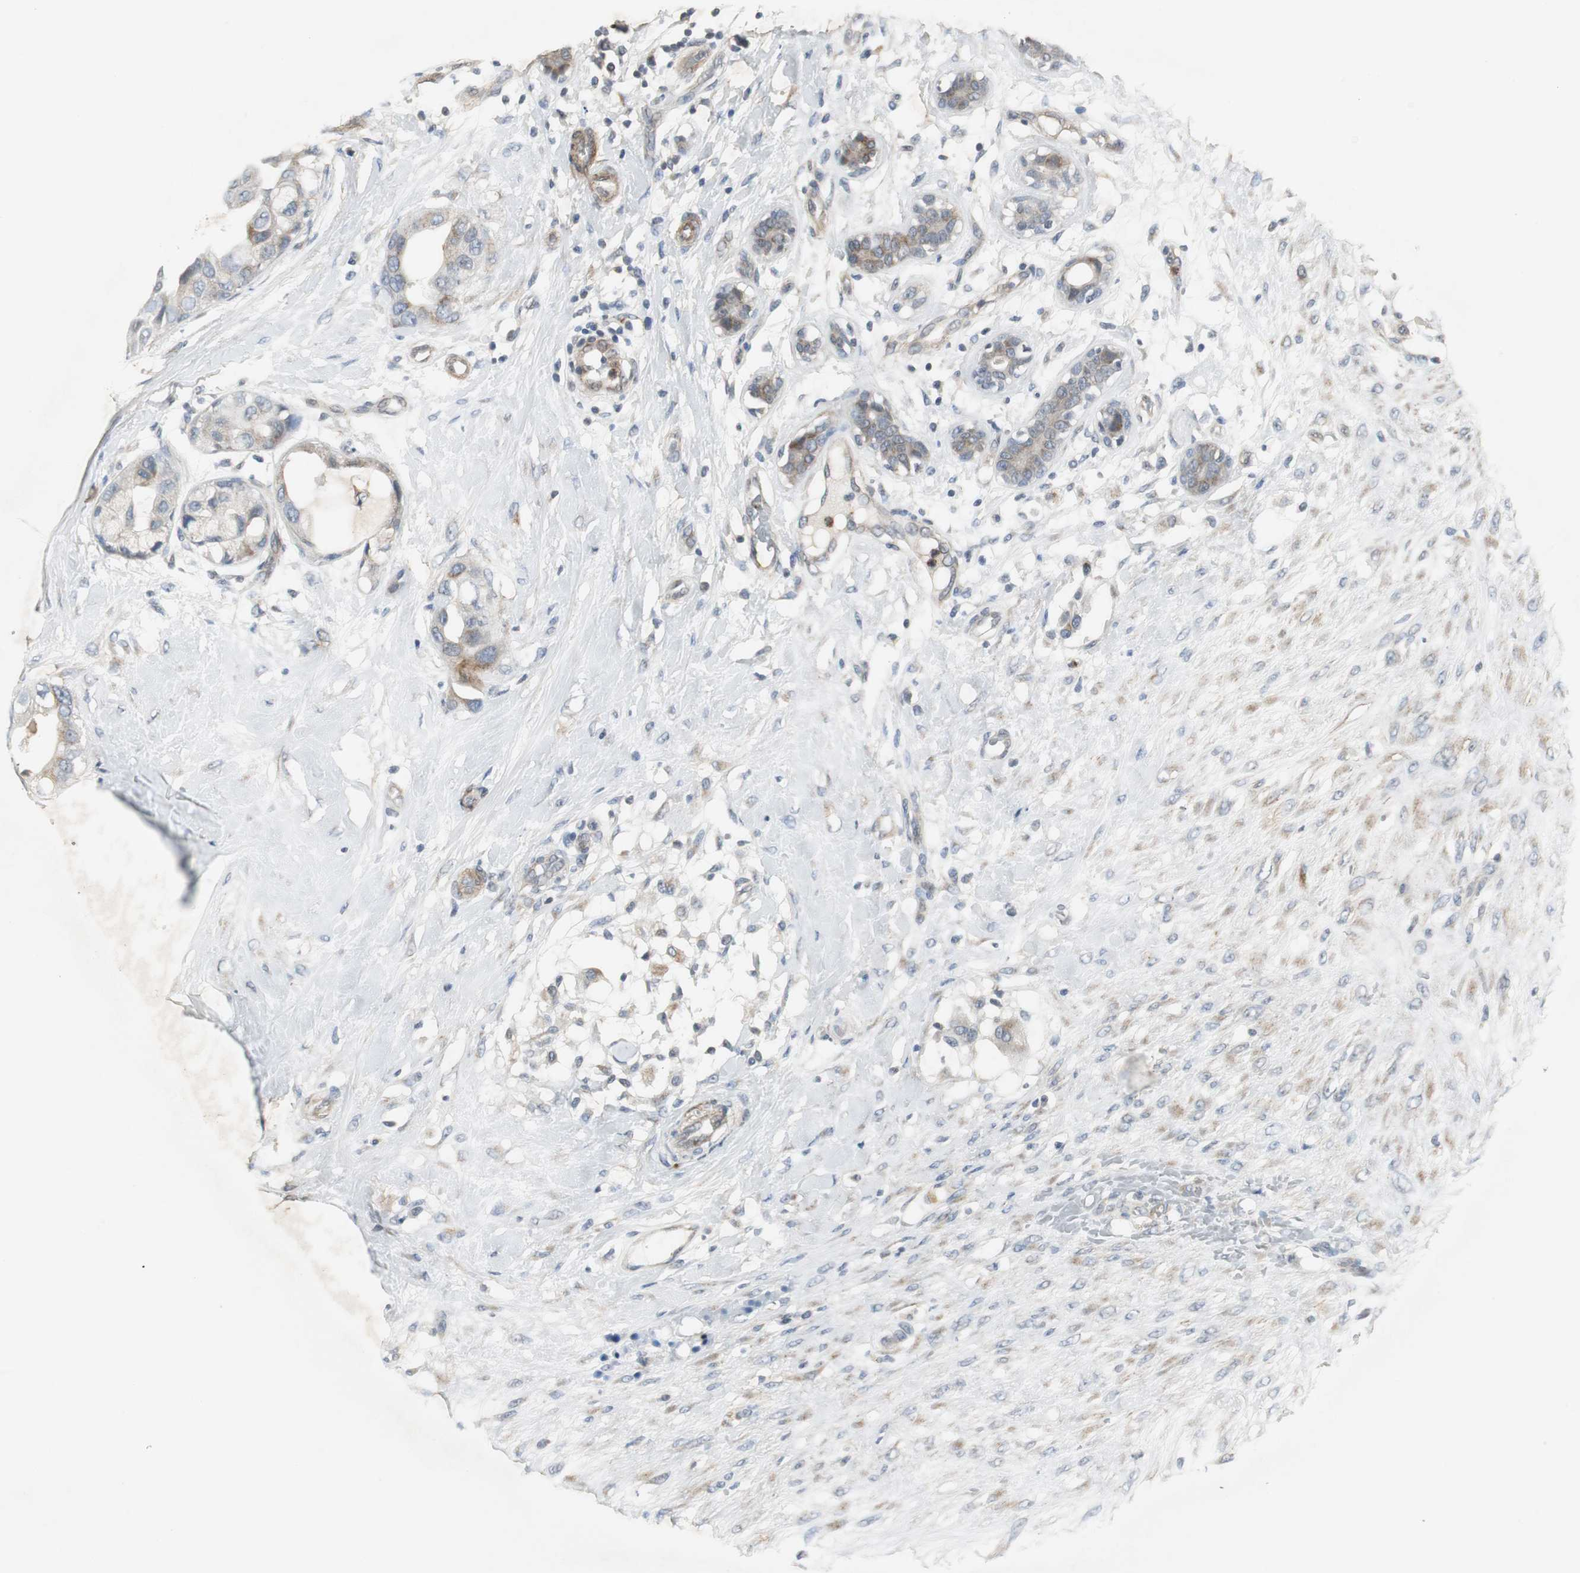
{"staining": {"intensity": "weak", "quantity": ">75%", "location": "cytoplasmic/membranous"}, "tissue": "breast cancer", "cell_type": "Tumor cells", "image_type": "cancer", "snomed": [{"axis": "morphology", "description": "Duct carcinoma"}, {"axis": "topography", "description": "Breast"}], "caption": "Protein staining displays weak cytoplasmic/membranous expression in about >75% of tumor cells in breast intraductal carcinoma.", "gene": "JTB", "patient": {"sex": "female", "age": 40}}